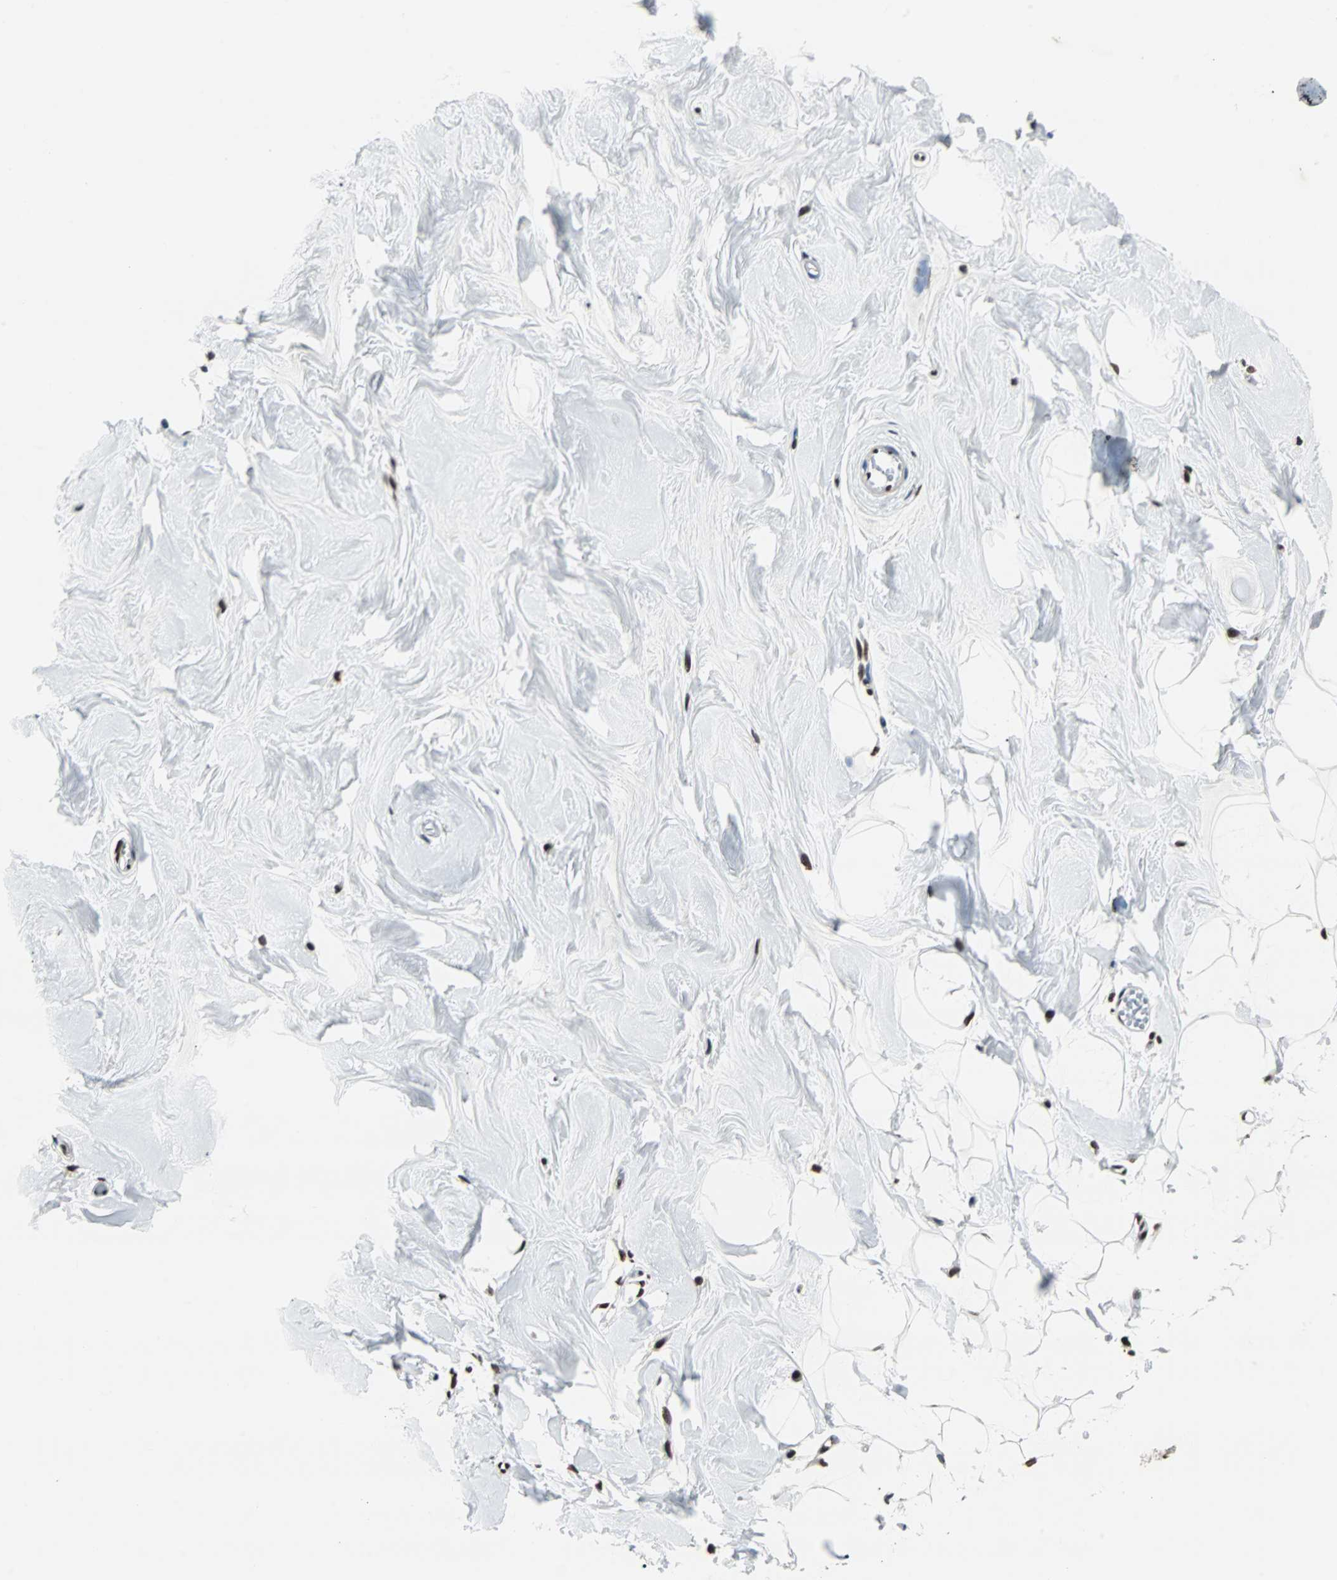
{"staining": {"intensity": "moderate", "quantity": "25%-75%", "location": "nuclear"}, "tissue": "breast", "cell_type": "Adipocytes", "image_type": "normal", "snomed": [{"axis": "morphology", "description": "Normal tissue, NOS"}, {"axis": "topography", "description": "Breast"}, {"axis": "topography", "description": "Adipose tissue"}], "caption": "Immunohistochemistry (IHC) (DAB (3,3'-diaminobenzidine)) staining of unremarkable breast reveals moderate nuclear protein staining in about 25%-75% of adipocytes.", "gene": "XRCC4", "patient": {"sex": "female", "age": 25}}